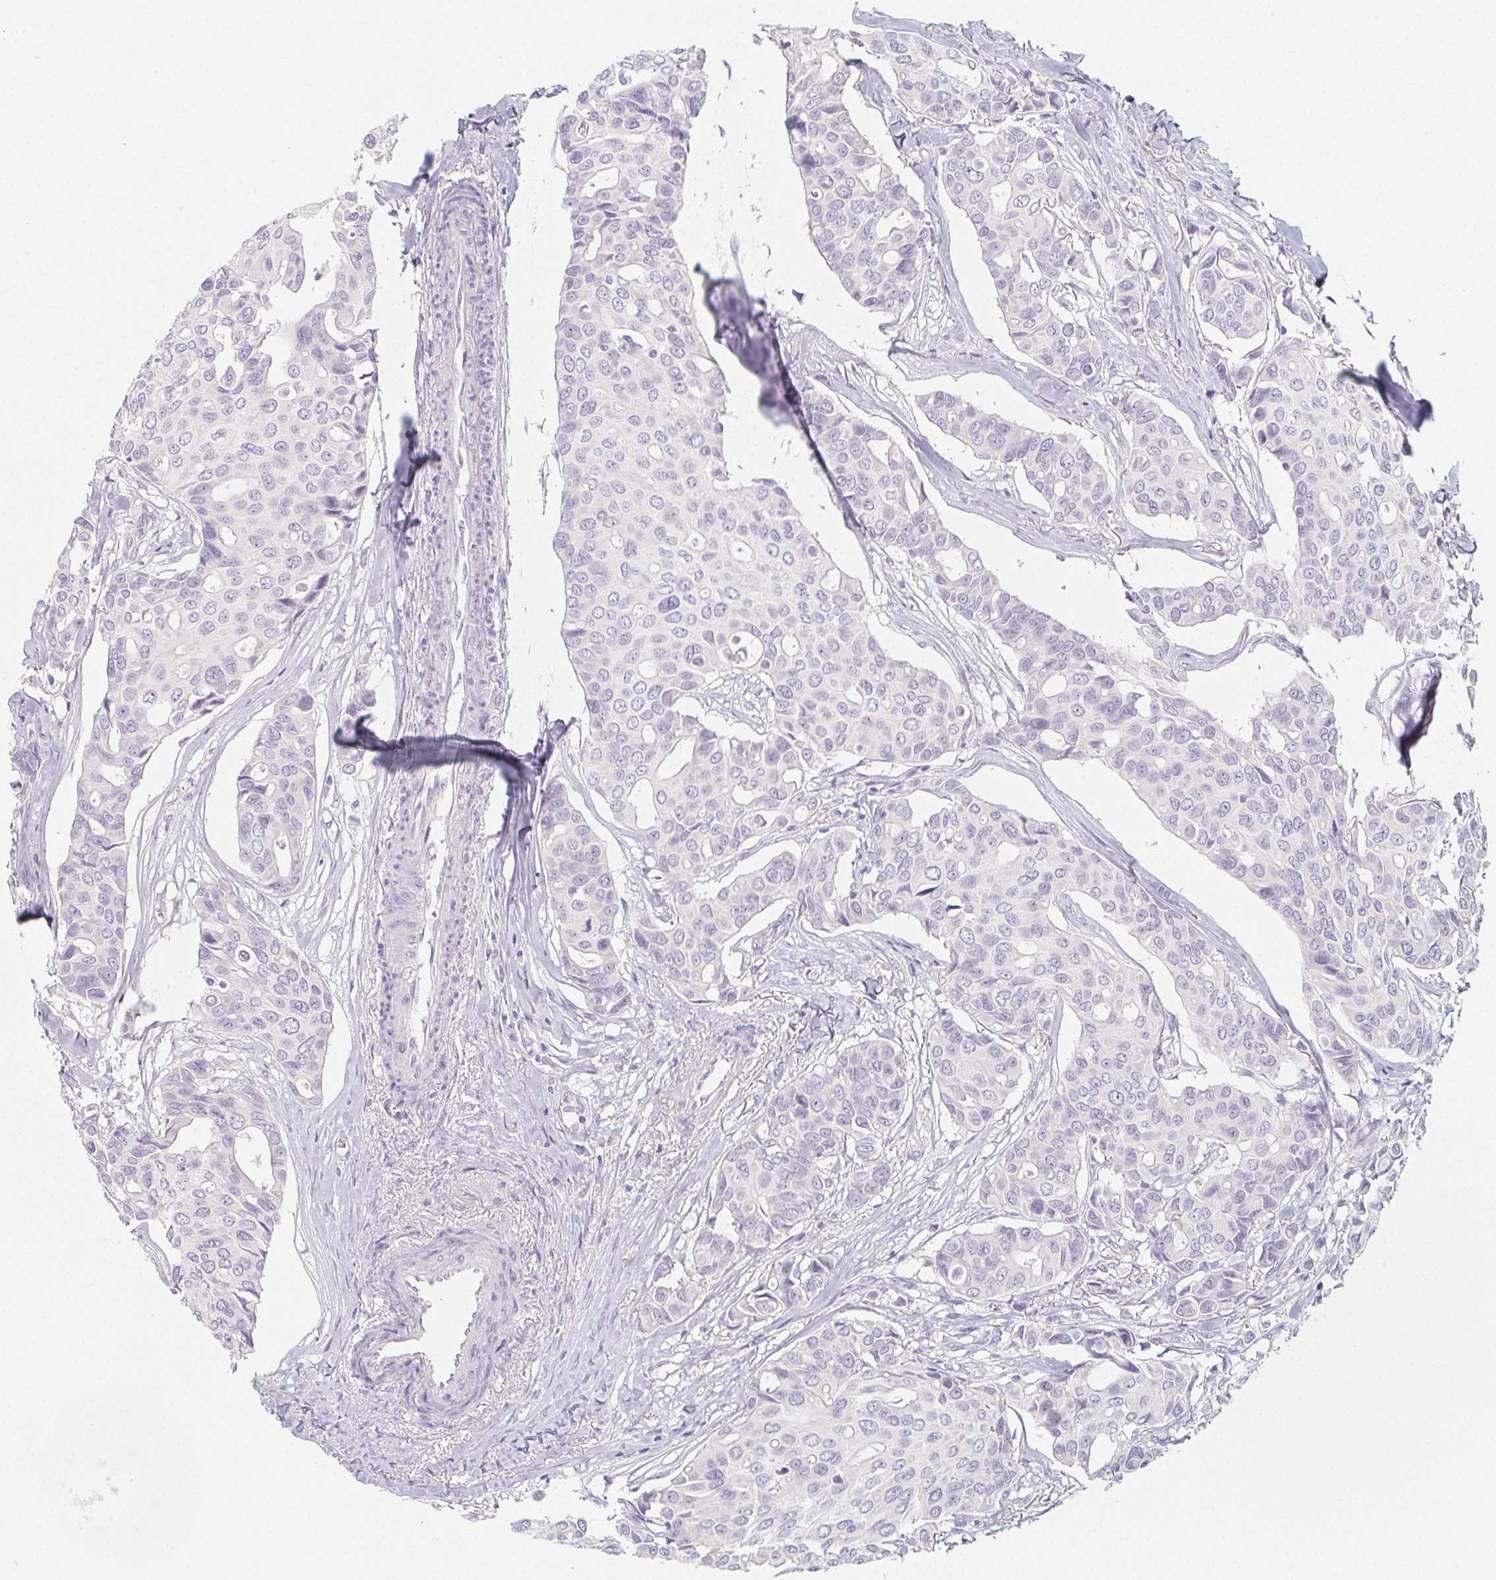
{"staining": {"intensity": "negative", "quantity": "none", "location": "none"}, "tissue": "breast cancer", "cell_type": "Tumor cells", "image_type": "cancer", "snomed": [{"axis": "morphology", "description": "Duct carcinoma"}, {"axis": "topography", "description": "Breast"}], "caption": "A micrograph of human breast cancer is negative for staining in tumor cells.", "gene": "GLIPR1L1", "patient": {"sex": "female", "age": 54}}